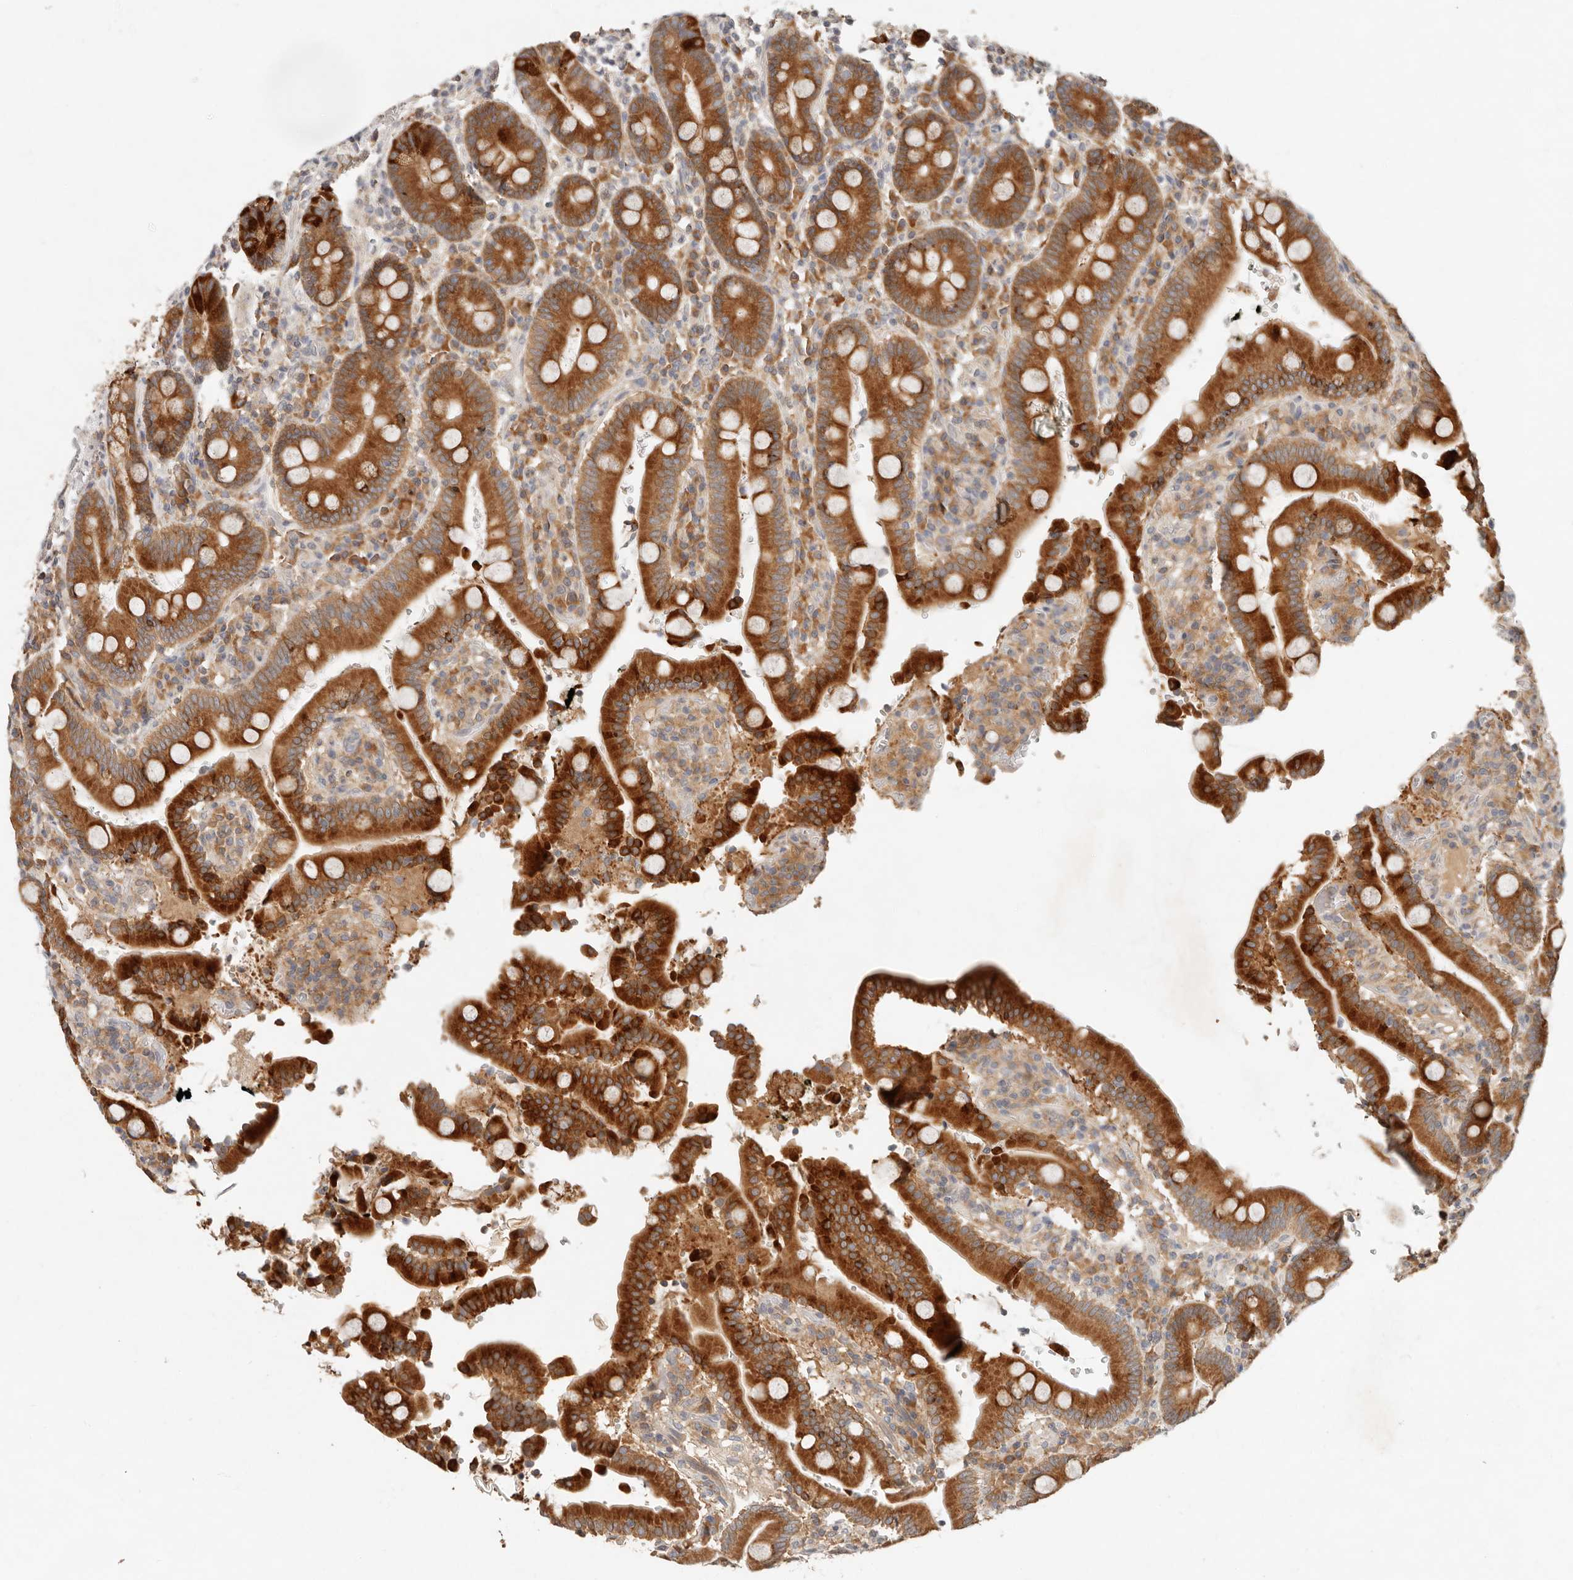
{"staining": {"intensity": "strong", "quantity": ">75%", "location": "cytoplasmic/membranous"}, "tissue": "duodenum", "cell_type": "Glandular cells", "image_type": "normal", "snomed": [{"axis": "morphology", "description": "Normal tissue, NOS"}, {"axis": "topography", "description": "Small intestine, NOS"}], "caption": "Immunohistochemistry (IHC) (DAB (3,3'-diaminobenzidine)) staining of benign duodenum demonstrates strong cytoplasmic/membranous protein expression in approximately >75% of glandular cells. (brown staining indicates protein expression, while blue staining denotes nuclei).", "gene": "ARHGEF10L", "patient": {"sex": "female", "age": 71}}